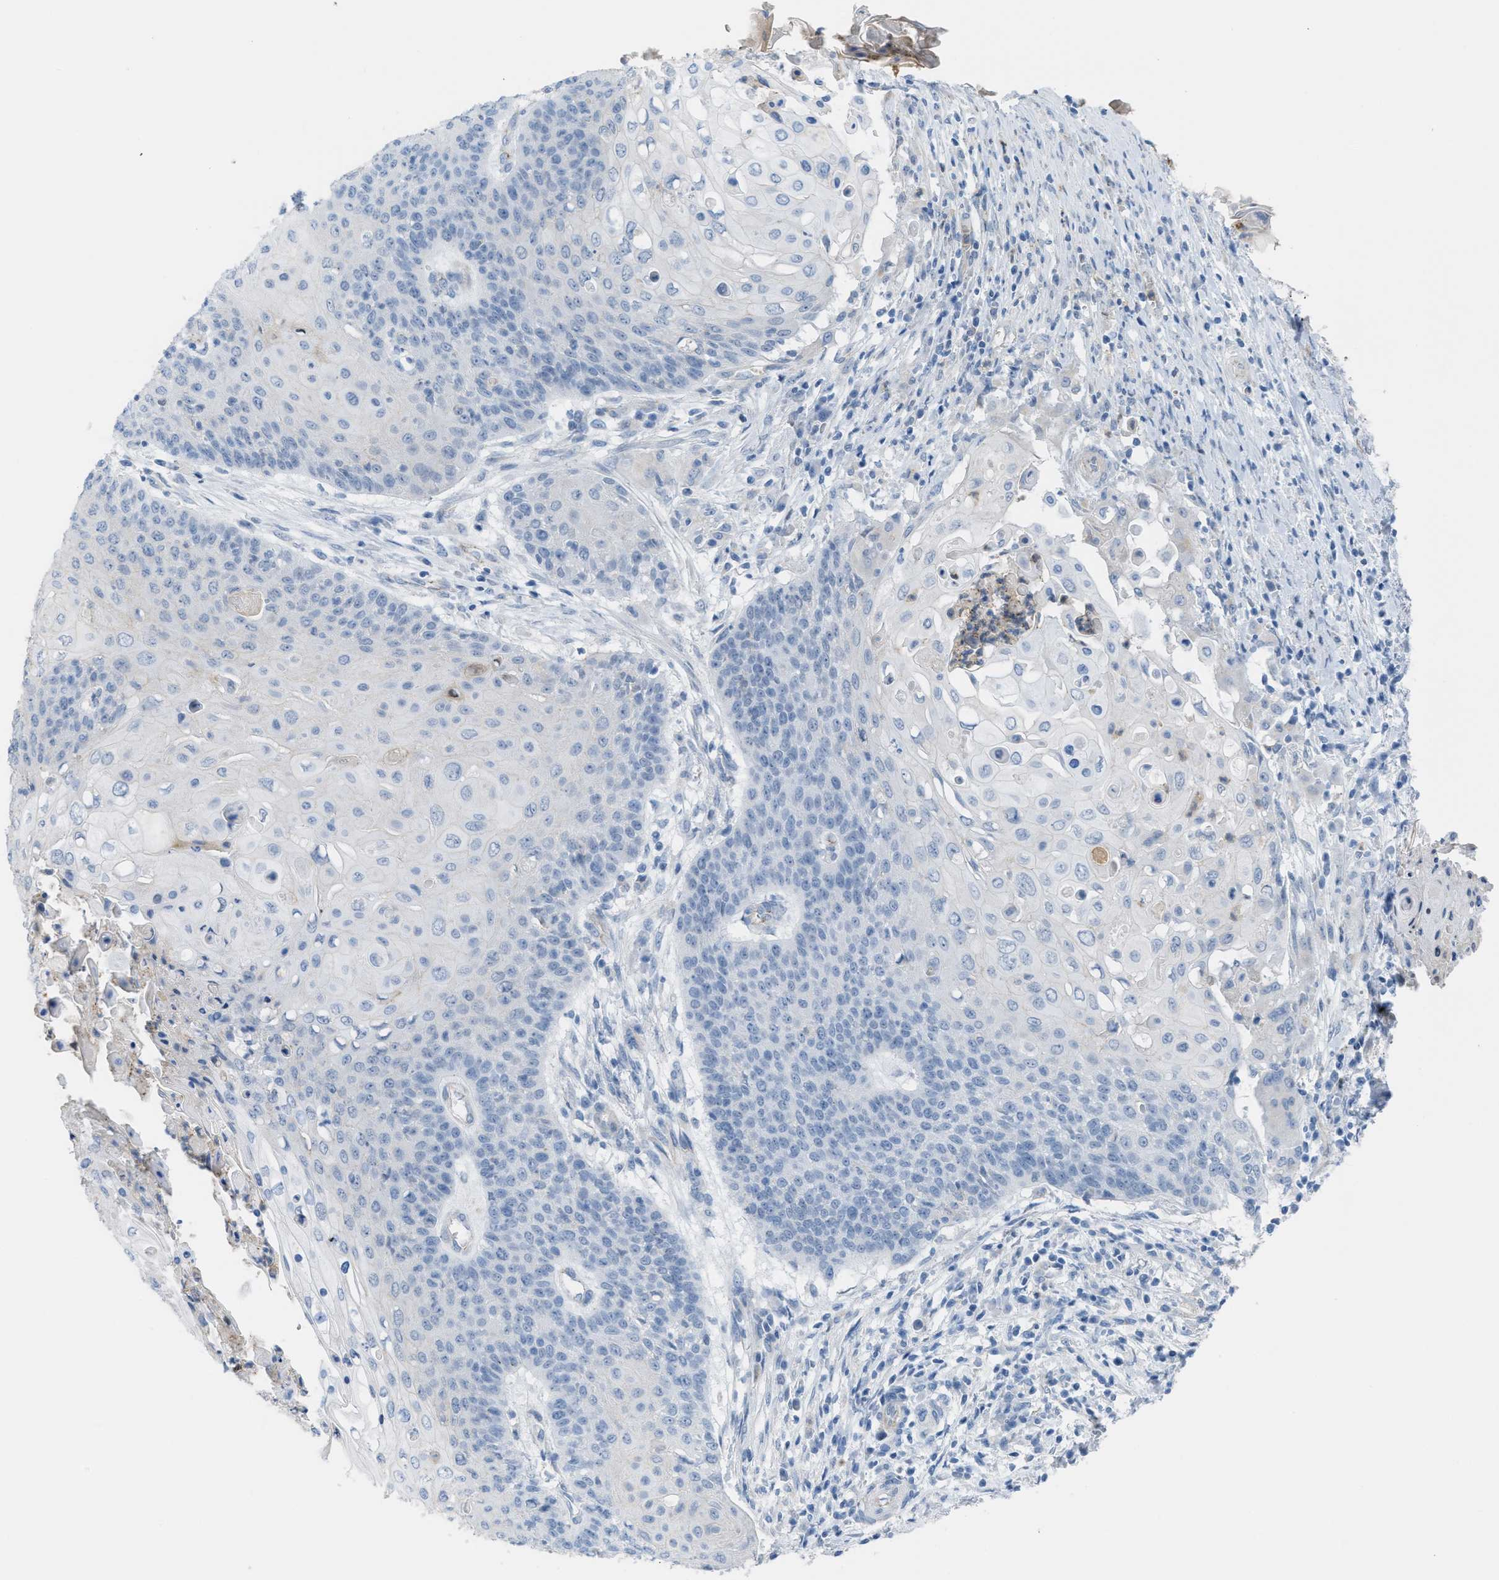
{"staining": {"intensity": "negative", "quantity": "none", "location": "none"}, "tissue": "cervical cancer", "cell_type": "Tumor cells", "image_type": "cancer", "snomed": [{"axis": "morphology", "description": "Squamous cell carcinoma, NOS"}, {"axis": "topography", "description": "Cervix"}], "caption": "Human cervical squamous cell carcinoma stained for a protein using IHC reveals no positivity in tumor cells.", "gene": "CRB3", "patient": {"sex": "female", "age": 39}}